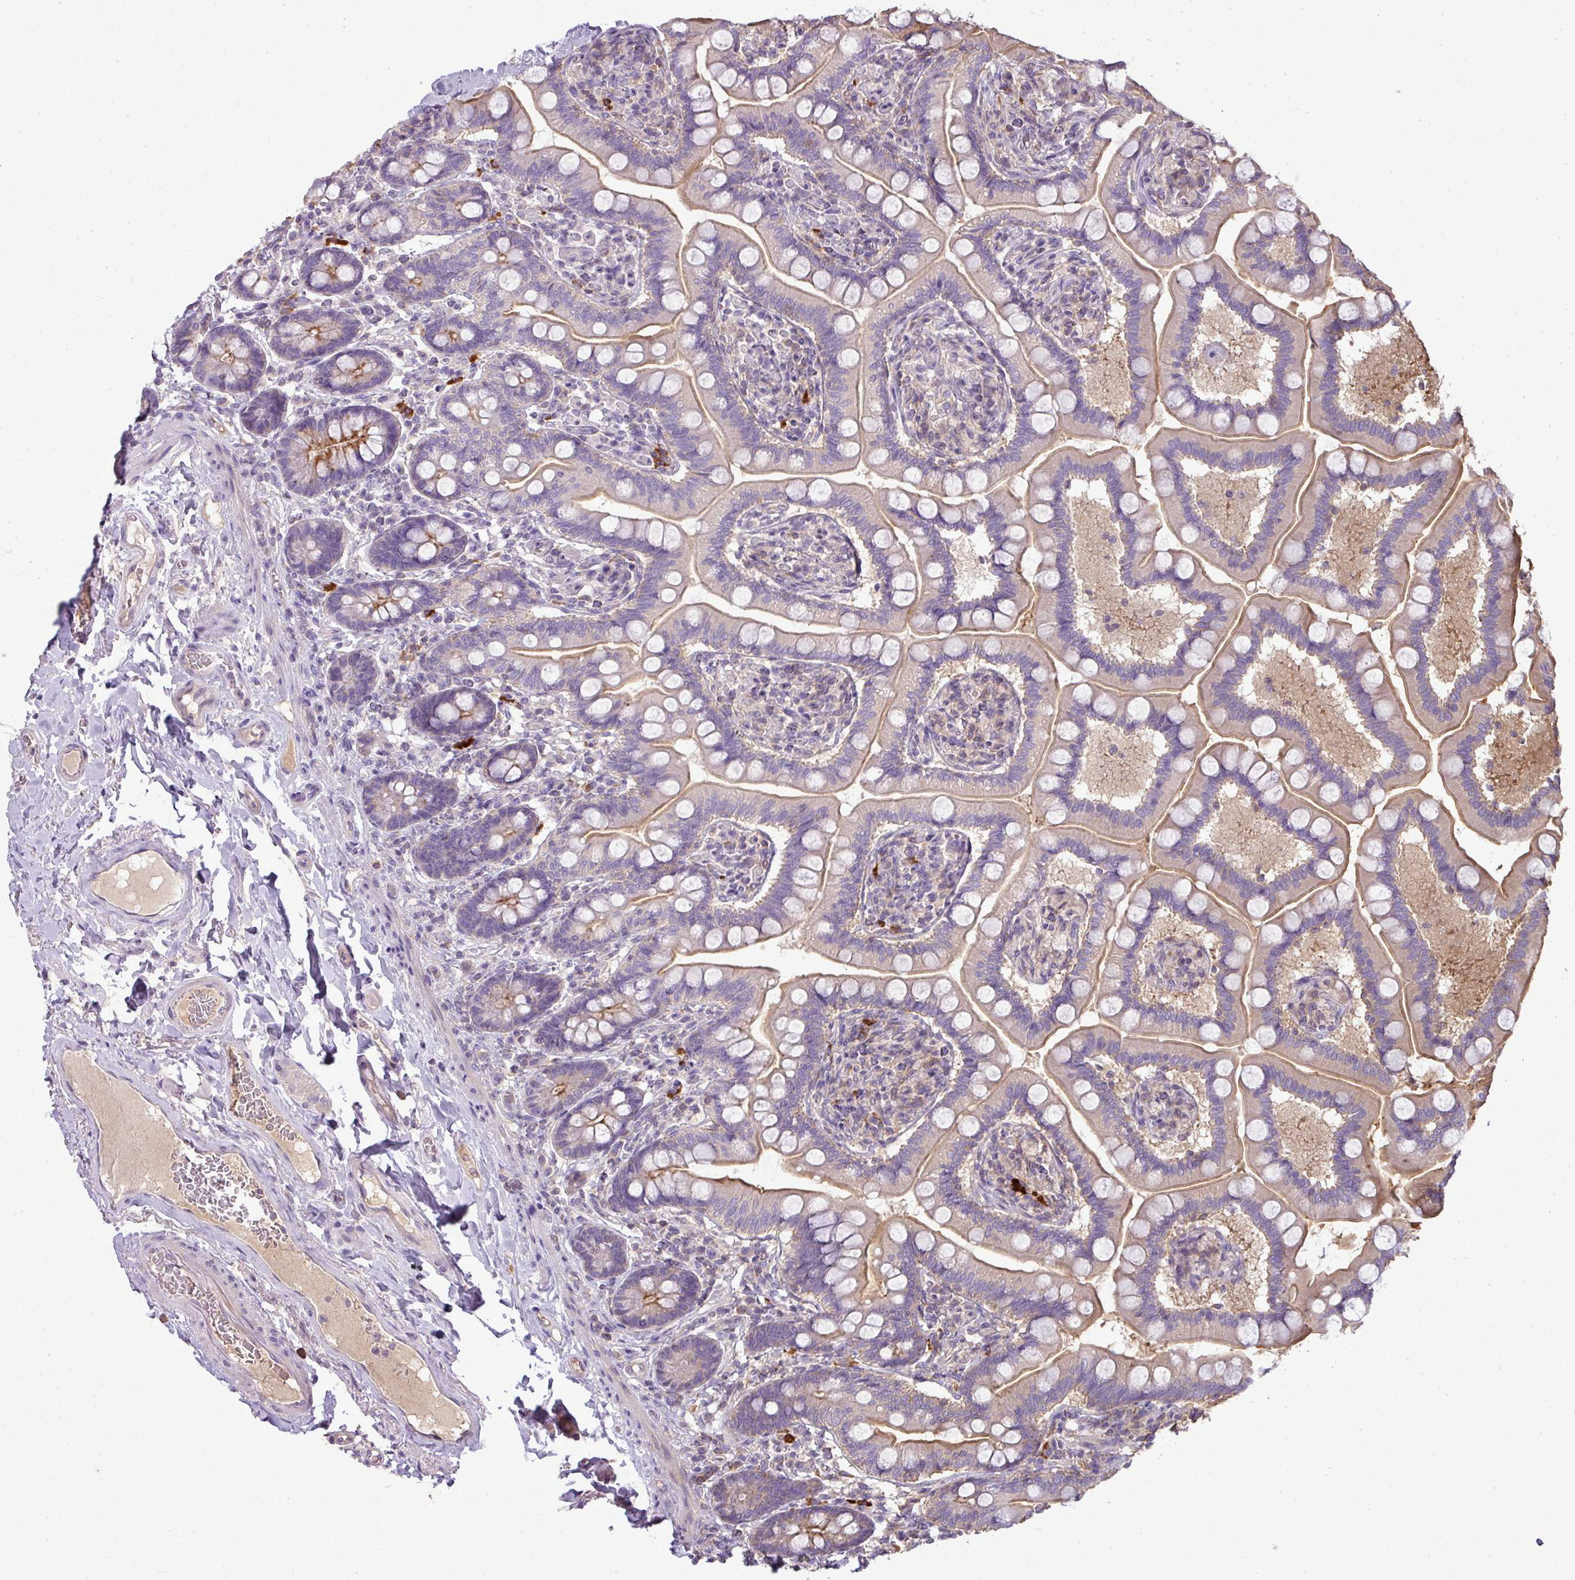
{"staining": {"intensity": "moderate", "quantity": "25%-75%", "location": "cytoplasmic/membranous"}, "tissue": "small intestine", "cell_type": "Glandular cells", "image_type": "normal", "snomed": [{"axis": "morphology", "description": "Normal tissue, NOS"}, {"axis": "topography", "description": "Small intestine"}], "caption": "Brown immunohistochemical staining in unremarkable small intestine exhibits moderate cytoplasmic/membranous staining in about 25%-75% of glandular cells. (IHC, brightfield microscopy, high magnification).", "gene": "STAT5A", "patient": {"sex": "female", "age": 64}}